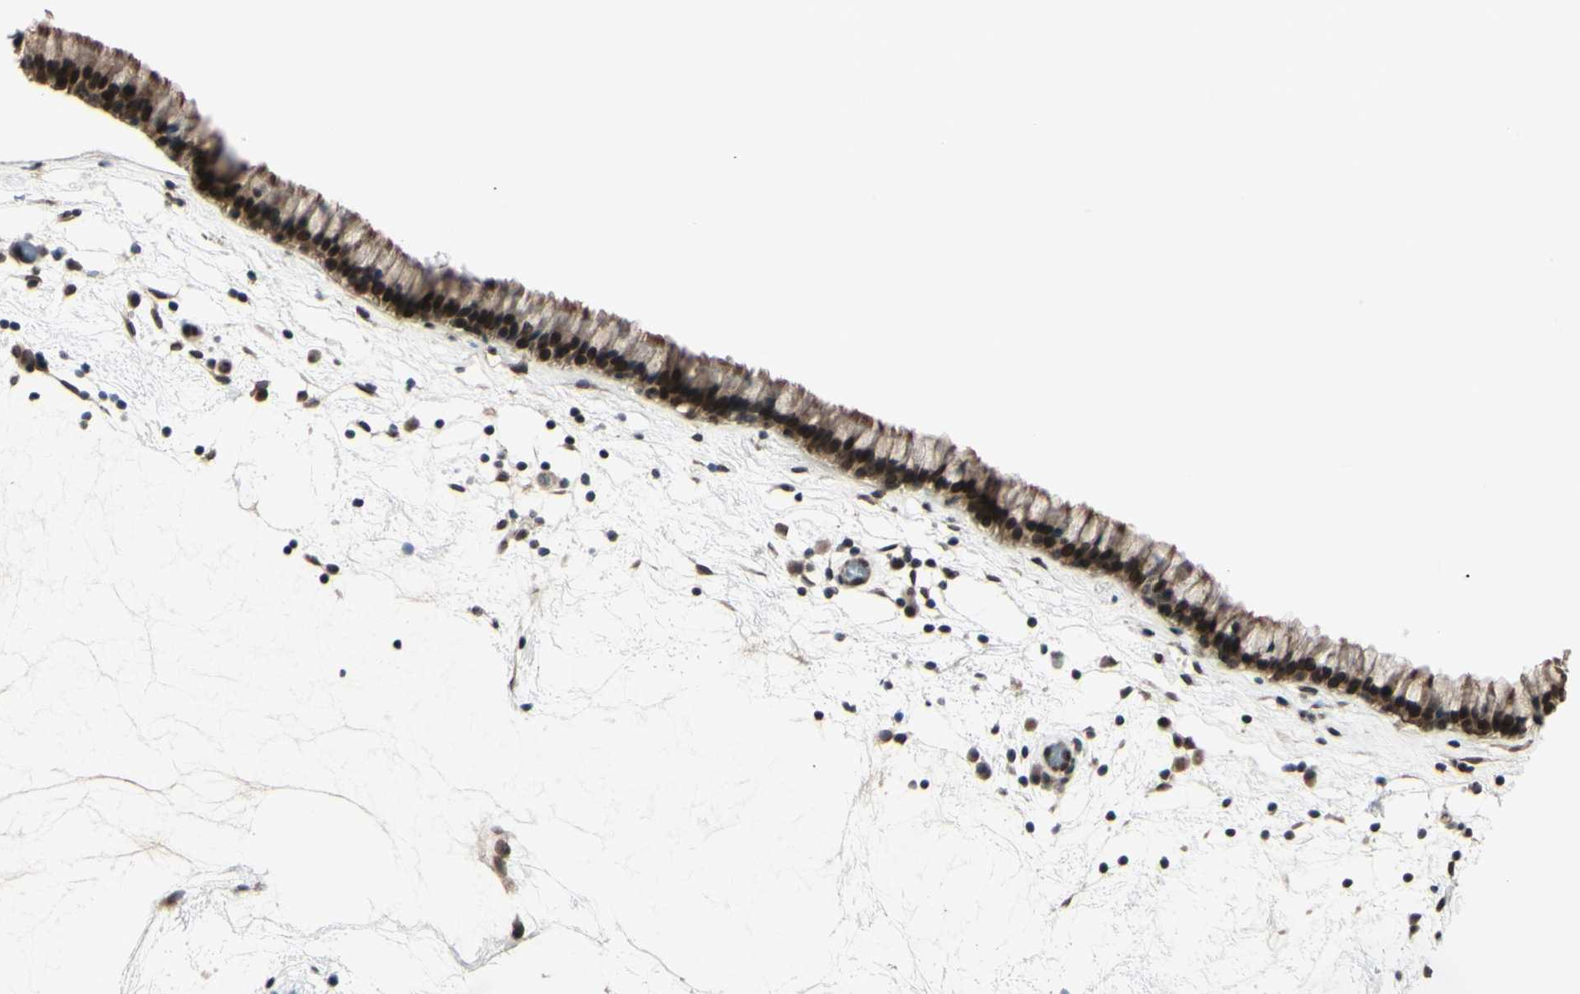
{"staining": {"intensity": "moderate", "quantity": ">75%", "location": "cytoplasmic/membranous,nuclear"}, "tissue": "nasopharynx", "cell_type": "Respiratory epithelial cells", "image_type": "normal", "snomed": [{"axis": "morphology", "description": "Normal tissue, NOS"}, {"axis": "morphology", "description": "Inflammation, NOS"}, {"axis": "topography", "description": "Nasopharynx"}], "caption": "Protein expression analysis of unremarkable human nasopharynx reveals moderate cytoplasmic/membranous,nuclear positivity in about >75% of respiratory epithelial cells.", "gene": "MLF2", "patient": {"sex": "male", "age": 48}}